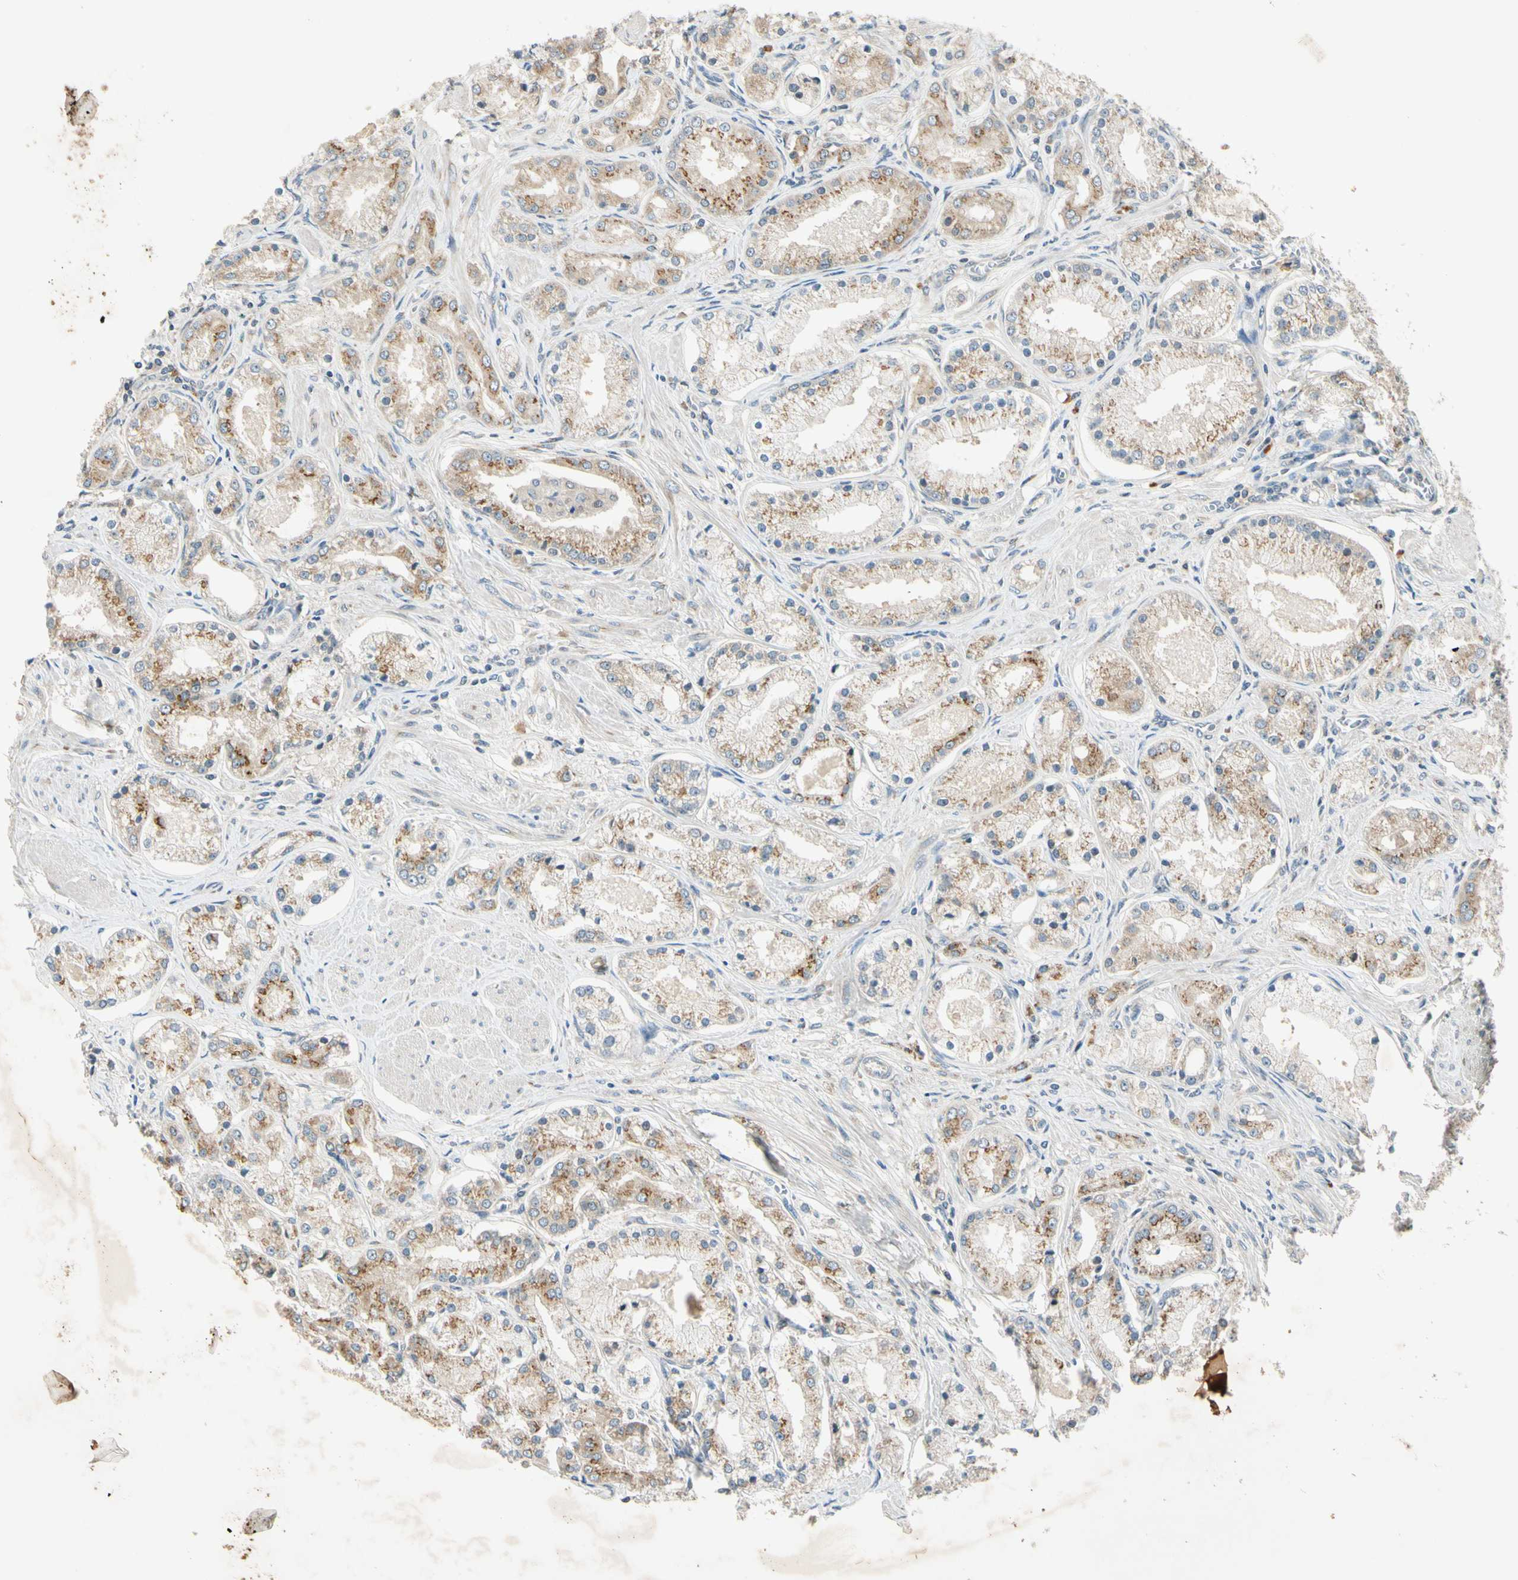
{"staining": {"intensity": "moderate", "quantity": ">75%", "location": "cytoplasmic/membranous"}, "tissue": "prostate cancer", "cell_type": "Tumor cells", "image_type": "cancer", "snomed": [{"axis": "morphology", "description": "Adenocarcinoma, High grade"}, {"axis": "topography", "description": "Prostate"}], "caption": "A photomicrograph of human prostate adenocarcinoma (high-grade) stained for a protein demonstrates moderate cytoplasmic/membranous brown staining in tumor cells.", "gene": "RPS6KB2", "patient": {"sex": "male", "age": 66}}